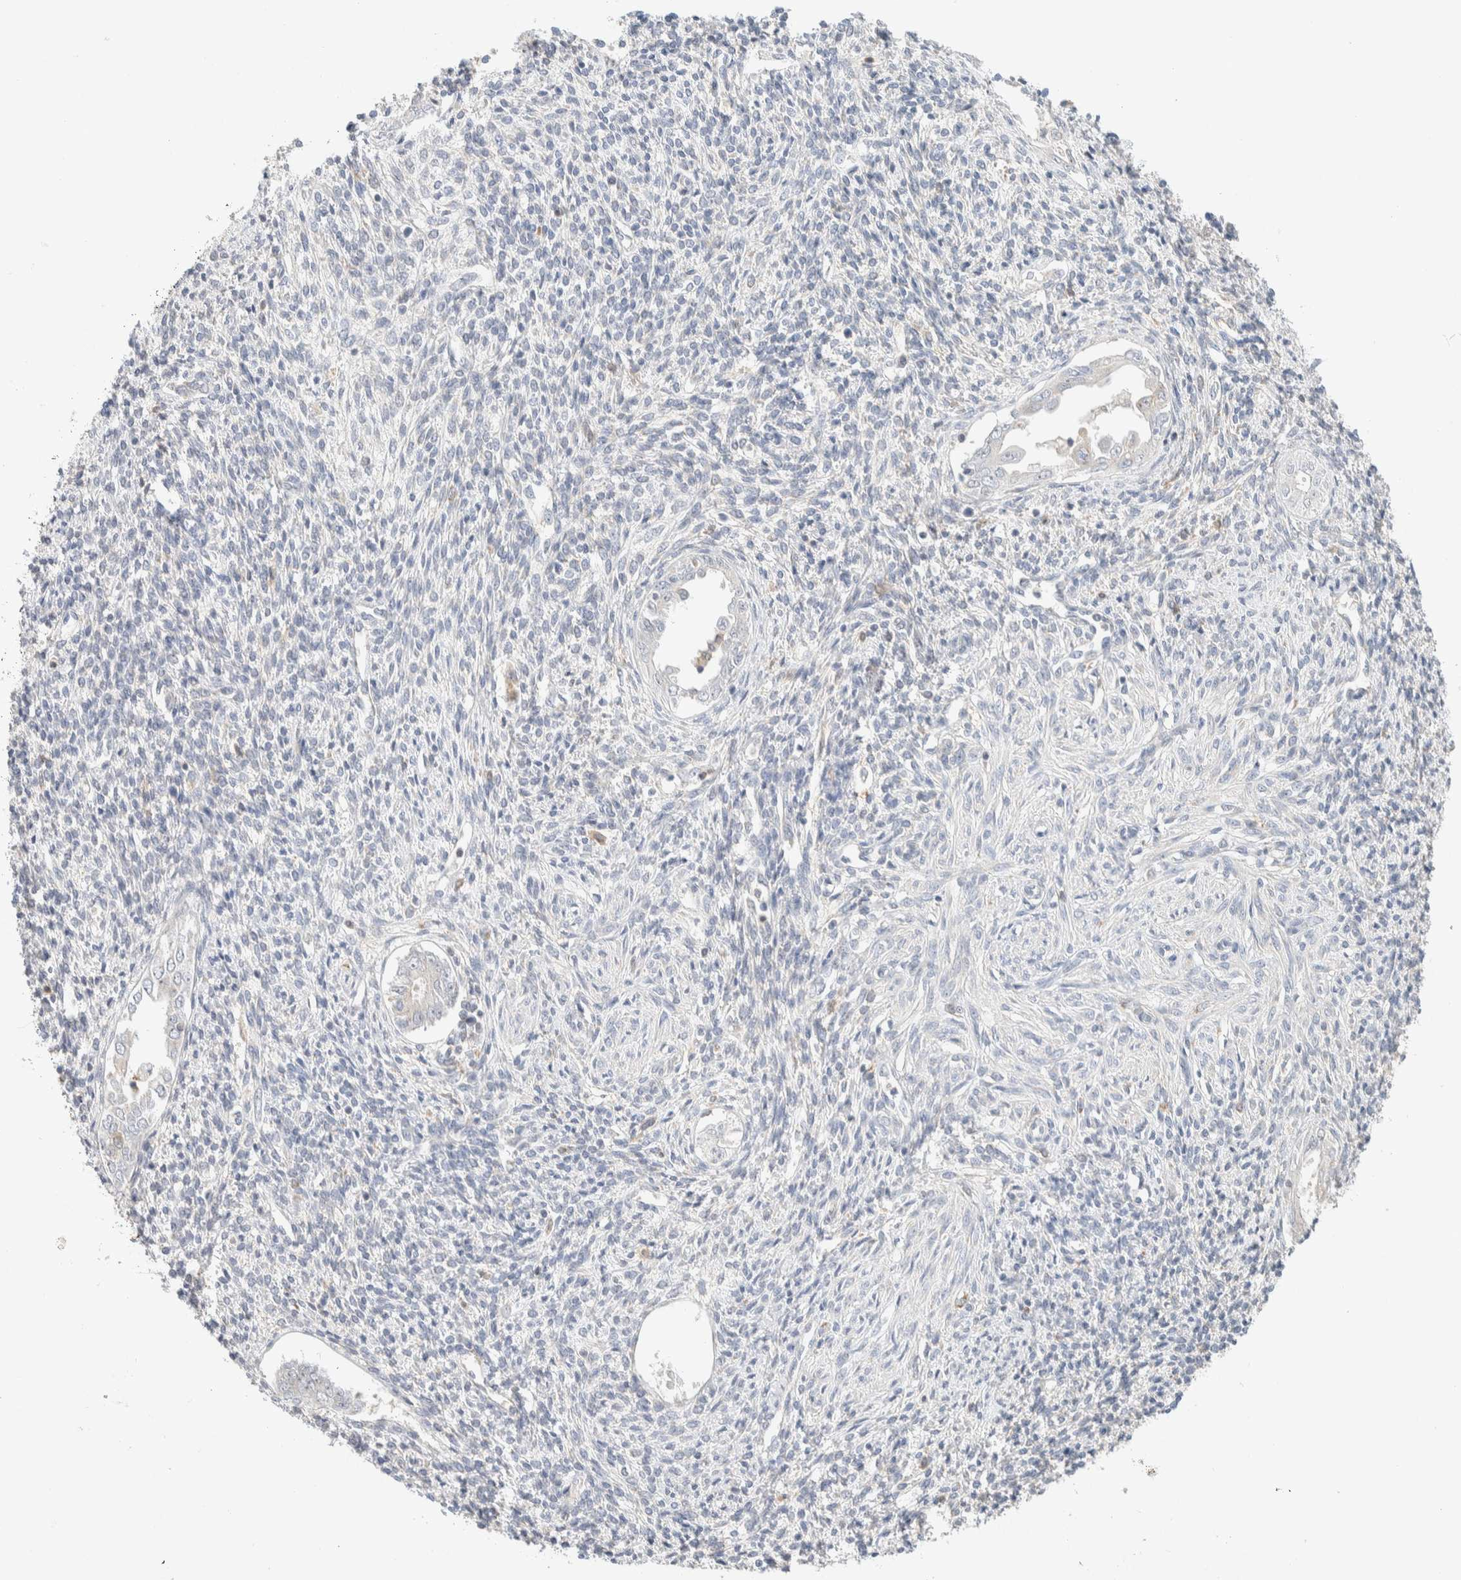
{"staining": {"intensity": "negative", "quantity": "none", "location": "none"}, "tissue": "endometrium", "cell_type": "Cells in endometrial stroma", "image_type": "normal", "snomed": [{"axis": "morphology", "description": "Normal tissue, NOS"}, {"axis": "topography", "description": "Endometrium"}], "caption": "A photomicrograph of endometrium stained for a protein shows no brown staining in cells in endometrial stroma. The staining is performed using DAB (3,3'-diaminobenzidine) brown chromogen with nuclei counter-stained in using hematoxylin.", "gene": "HDHD3", "patient": {"sex": "female", "age": 66}}